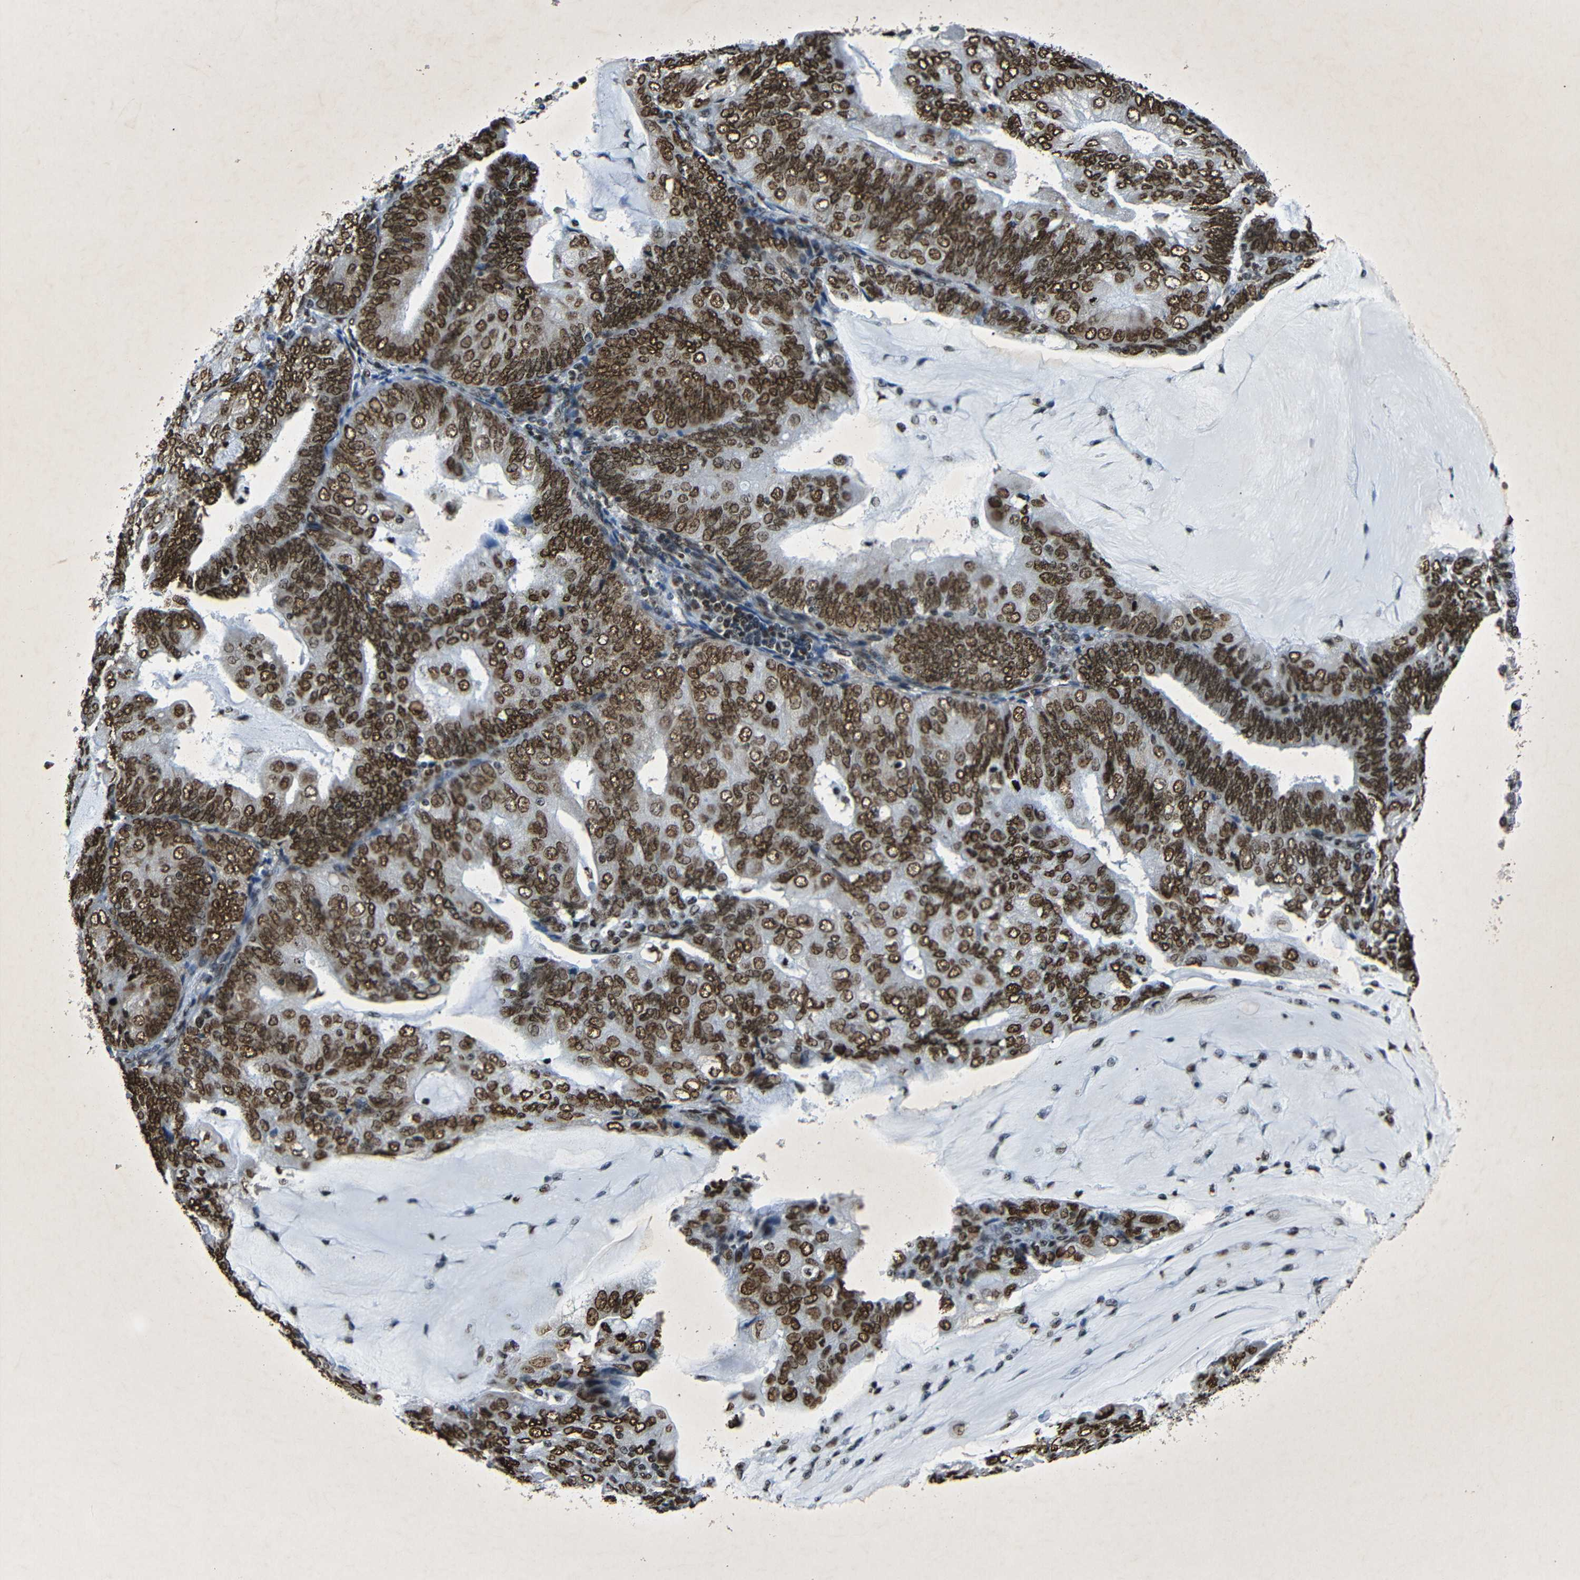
{"staining": {"intensity": "strong", "quantity": ">75%", "location": "nuclear"}, "tissue": "endometrial cancer", "cell_type": "Tumor cells", "image_type": "cancer", "snomed": [{"axis": "morphology", "description": "Adenocarcinoma, NOS"}, {"axis": "topography", "description": "Endometrium"}], "caption": "An image of human endometrial cancer stained for a protein exhibits strong nuclear brown staining in tumor cells.", "gene": "HMGN1", "patient": {"sex": "female", "age": 81}}